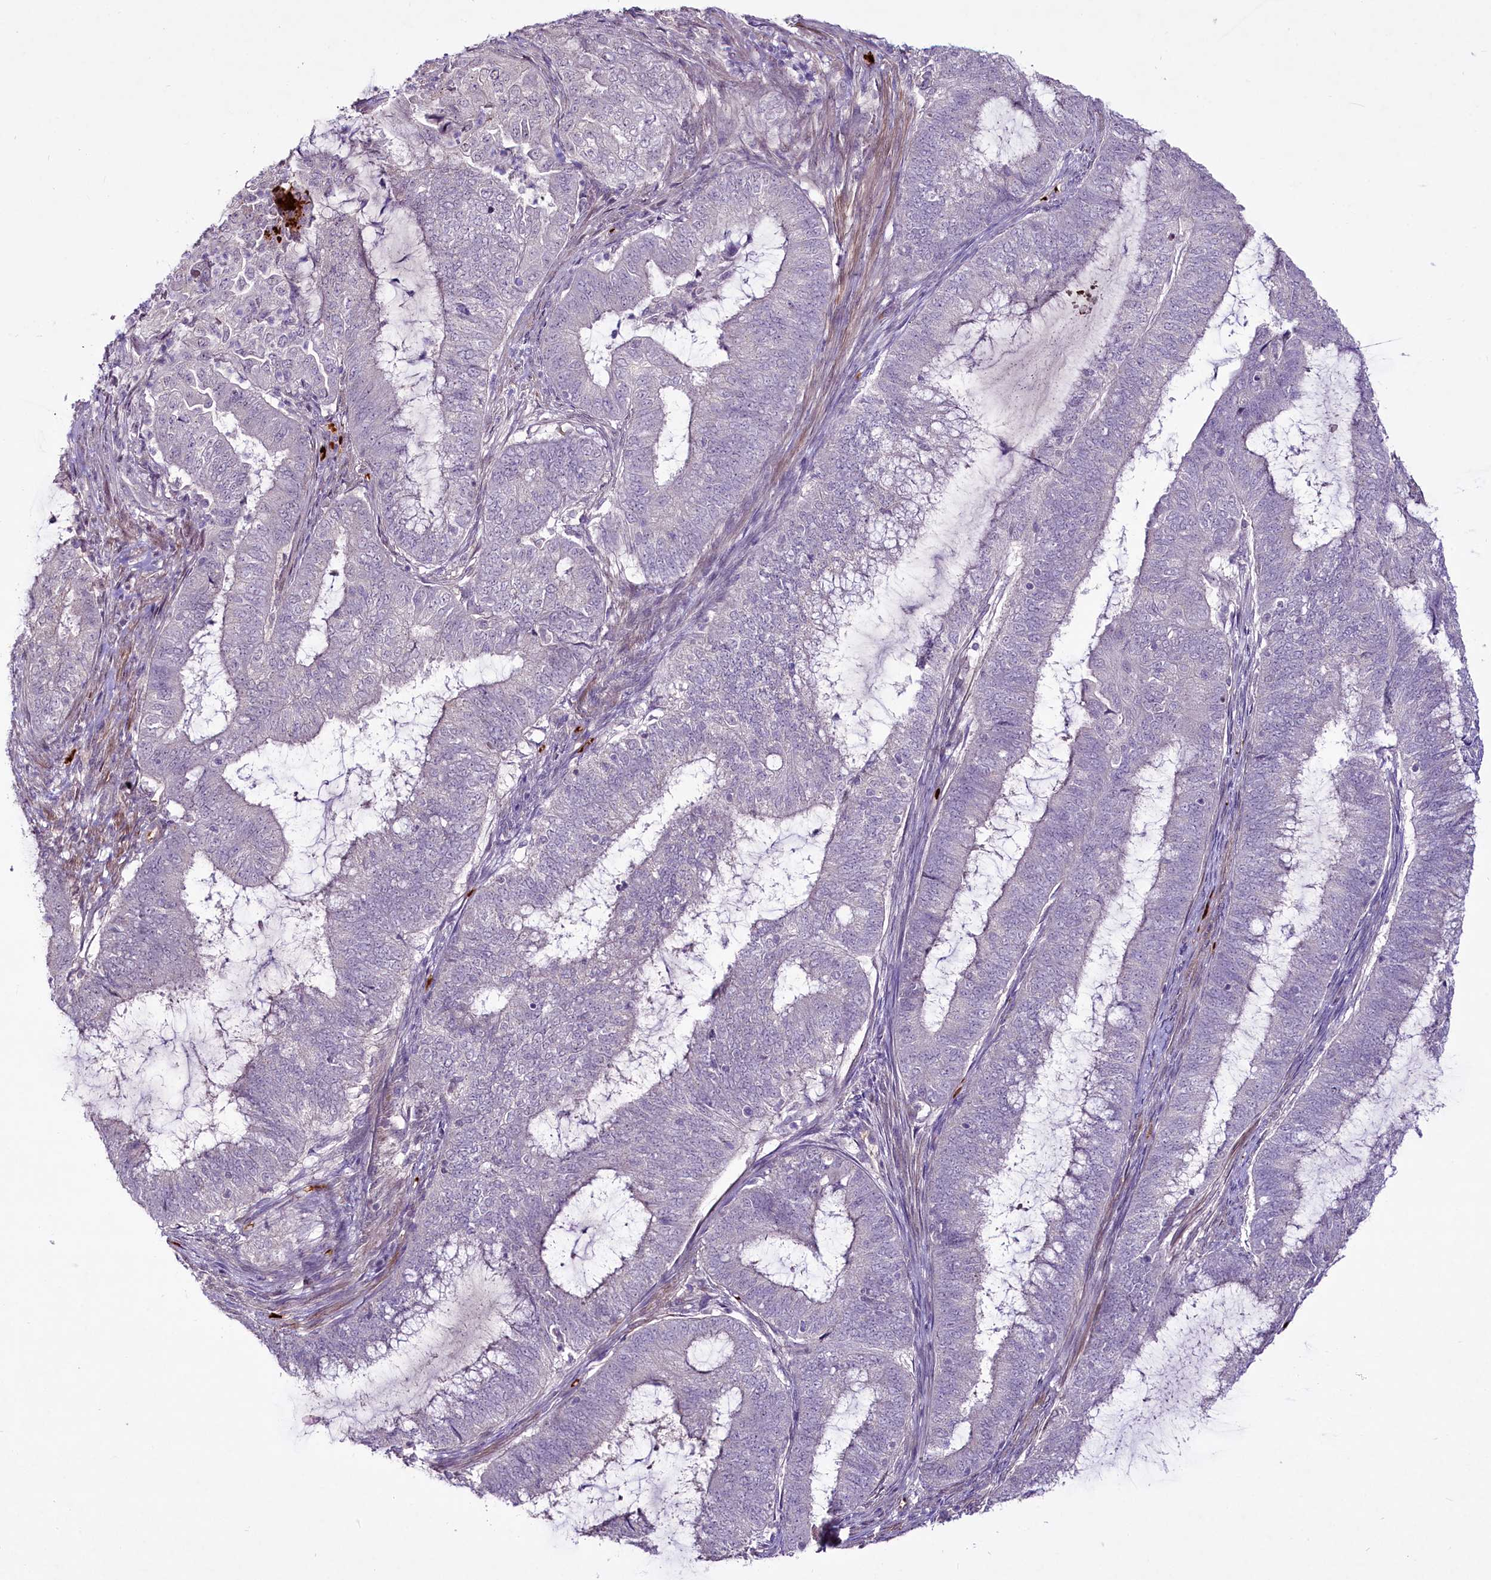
{"staining": {"intensity": "negative", "quantity": "none", "location": "none"}, "tissue": "endometrial cancer", "cell_type": "Tumor cells", "image_type": "cancer", "snomed": [{"axis": "morphology", "description": "Adenocarcinoma, NOS"}, {"axis": "topography", "description": "Endometrium"}], "caption": "DAB immunohistochemical staining of endometrial cancer shows no significant expression in tumor cells.", "gene": "SUSD3", "patient": {"sex": "female", "age": 51}}